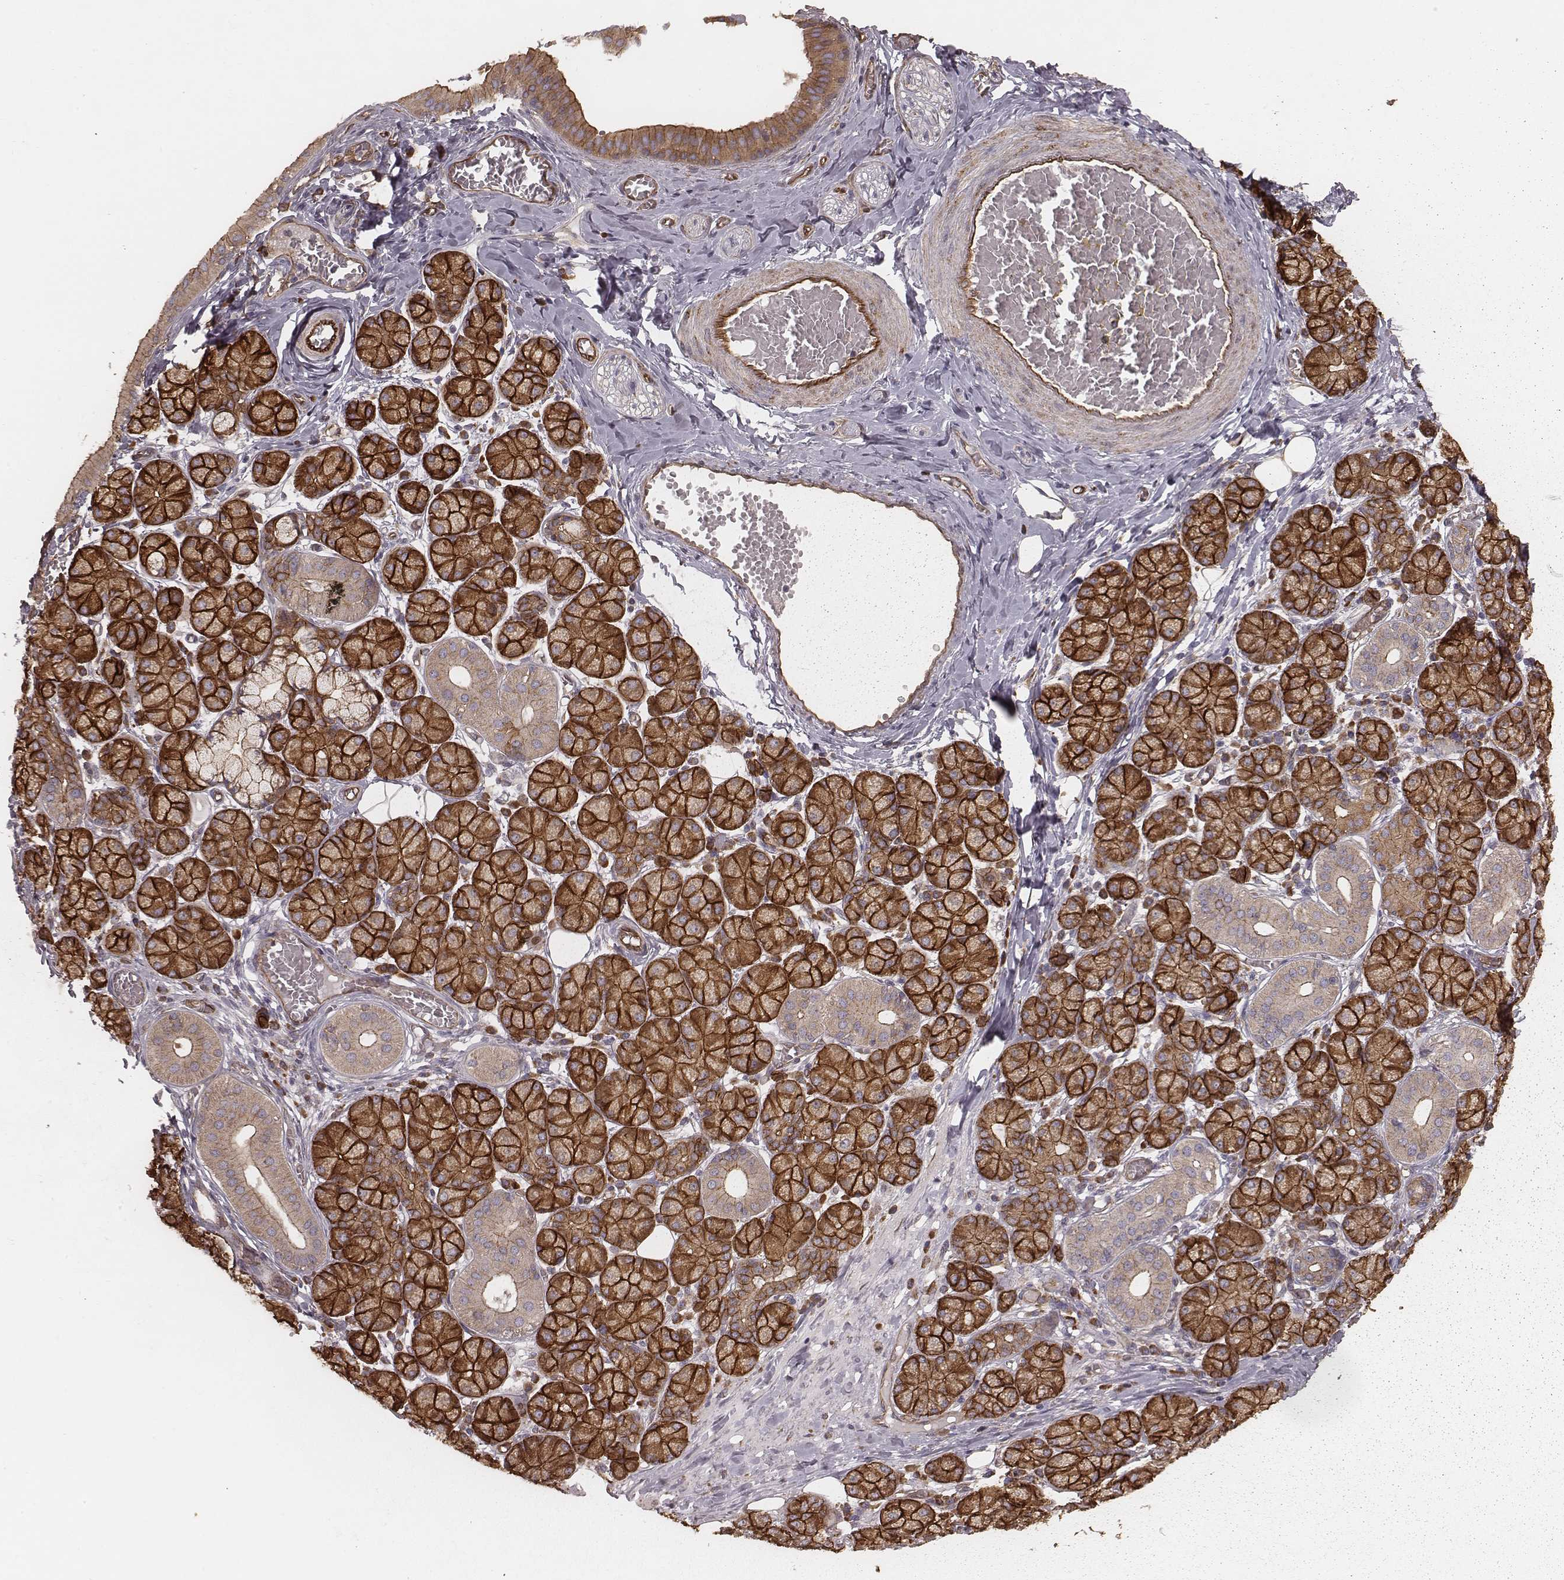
{"staining": {"intensity": "strong", "quantity": ">75%", "location": "cytoplasmic/membranous"}, "tissue": "salivary gland", "cell_type": "Glandular cells", "image_type": "normal", "snomed": [{"axis": "morphology", "description": "Normal tissue, NOS"}, {"axis": "topography", "description": "Salivary gland"}, {"axis": "topography", "description": "Peripheral nerve tissue"}], "caption": "IHC histopathology image of normal salivary gland stained for a protein (brown), which reveals high levels of strong cytoplasmic/membranous positivity in about >75% of glandular cells.", "gene": "PALMD", "patient": {"sex": "female", "age": 24}}